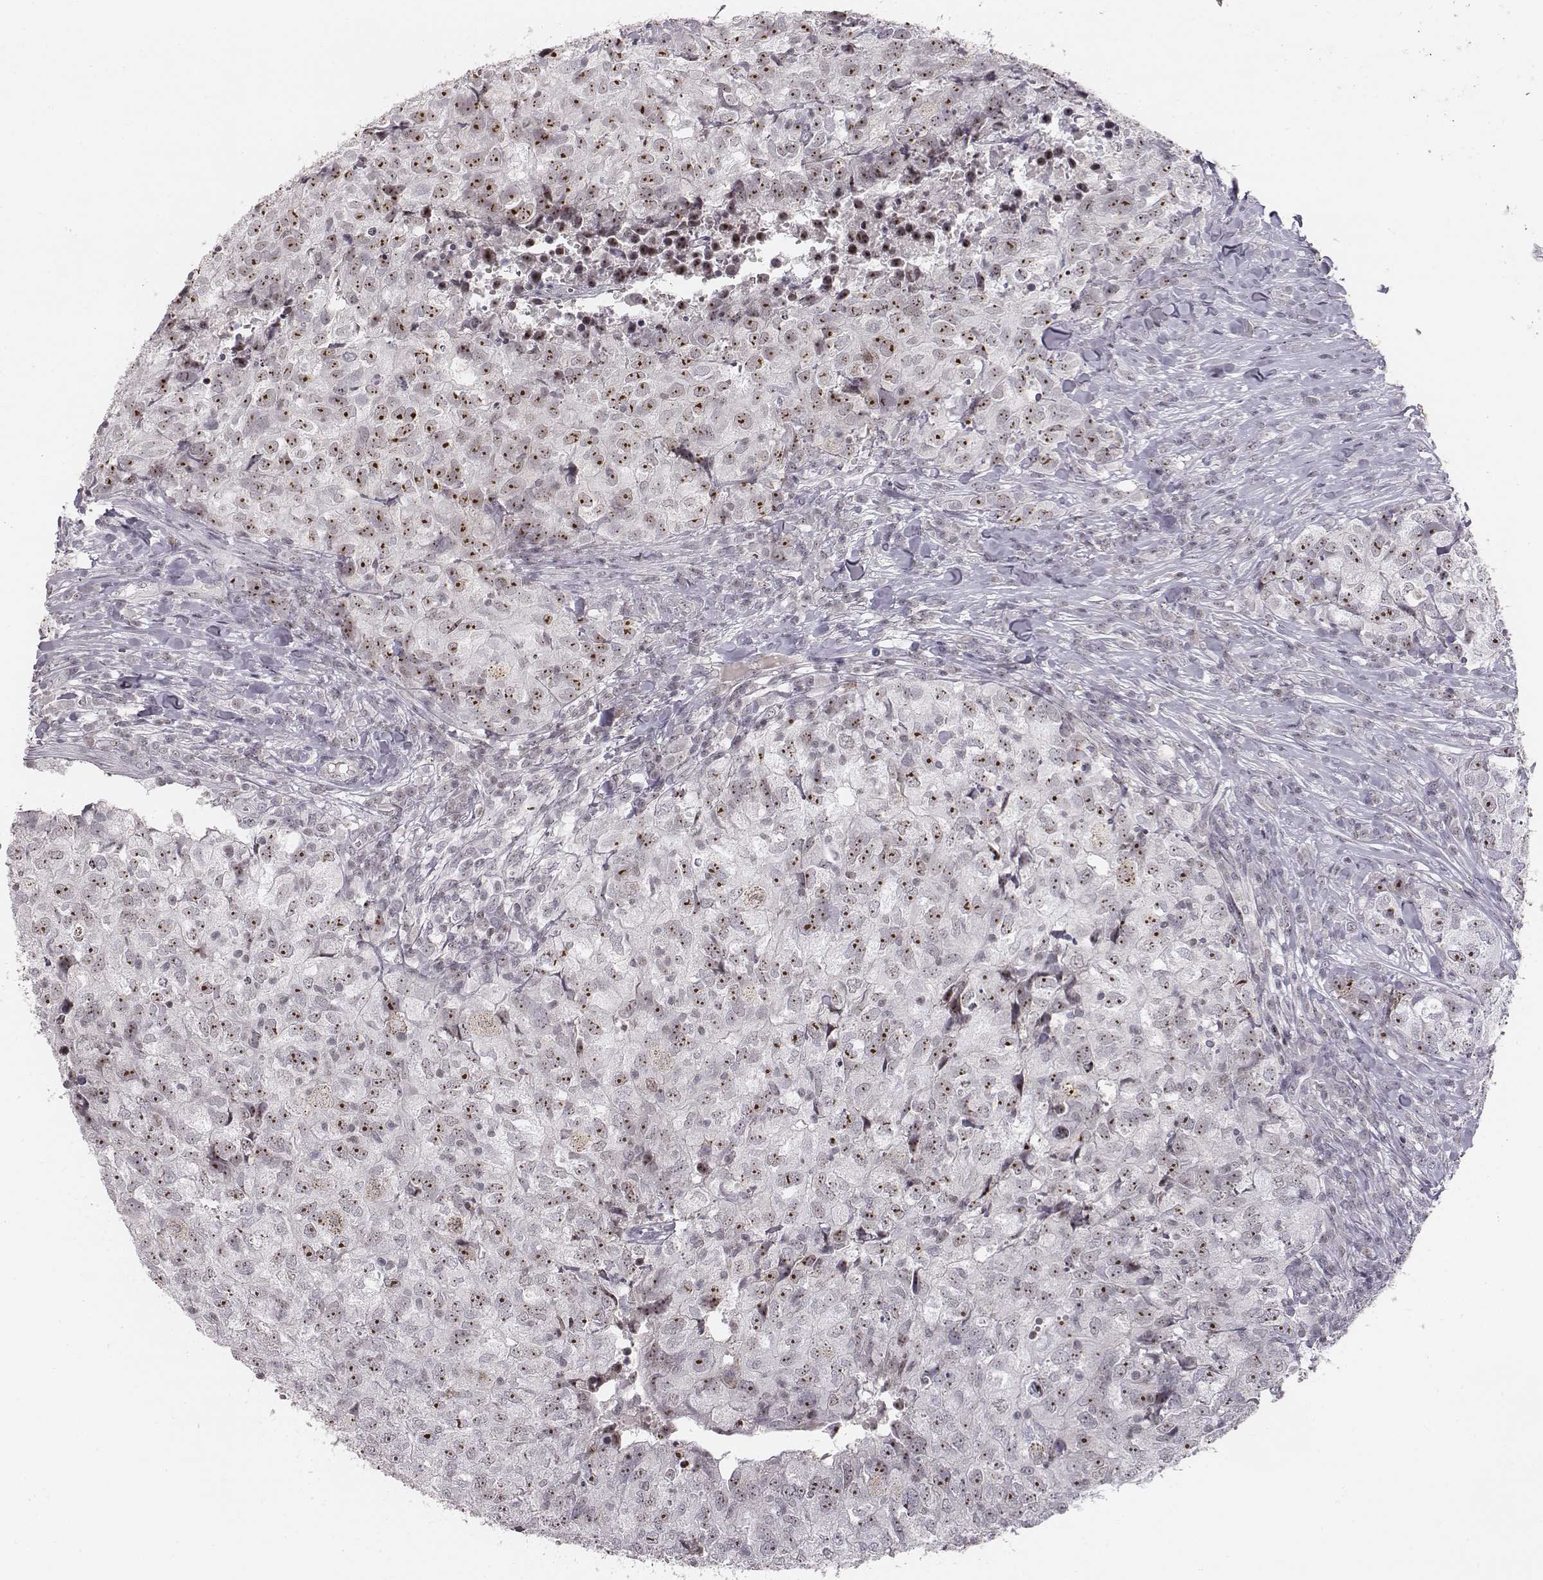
{"staining": {"intensity": "strong", "quantity": ">75%", "location": "nuclear"}, "tissue": "breast cancer", "cell_type": "Tumor cells", "image_type": "cancer", "snomed": [{"axis": "morphology", "description": "Duct carcinoma"}, {"axis": "topography", "description": "Breast"}], "caption": "The histopathology image exhibits staining of breast cancer (intraductal carcinoma), revealing strong nuclear protein staining (brown color) within tumor cells.", "gene": "NIFK", "patient": {"sex": "female", "age": 30}}